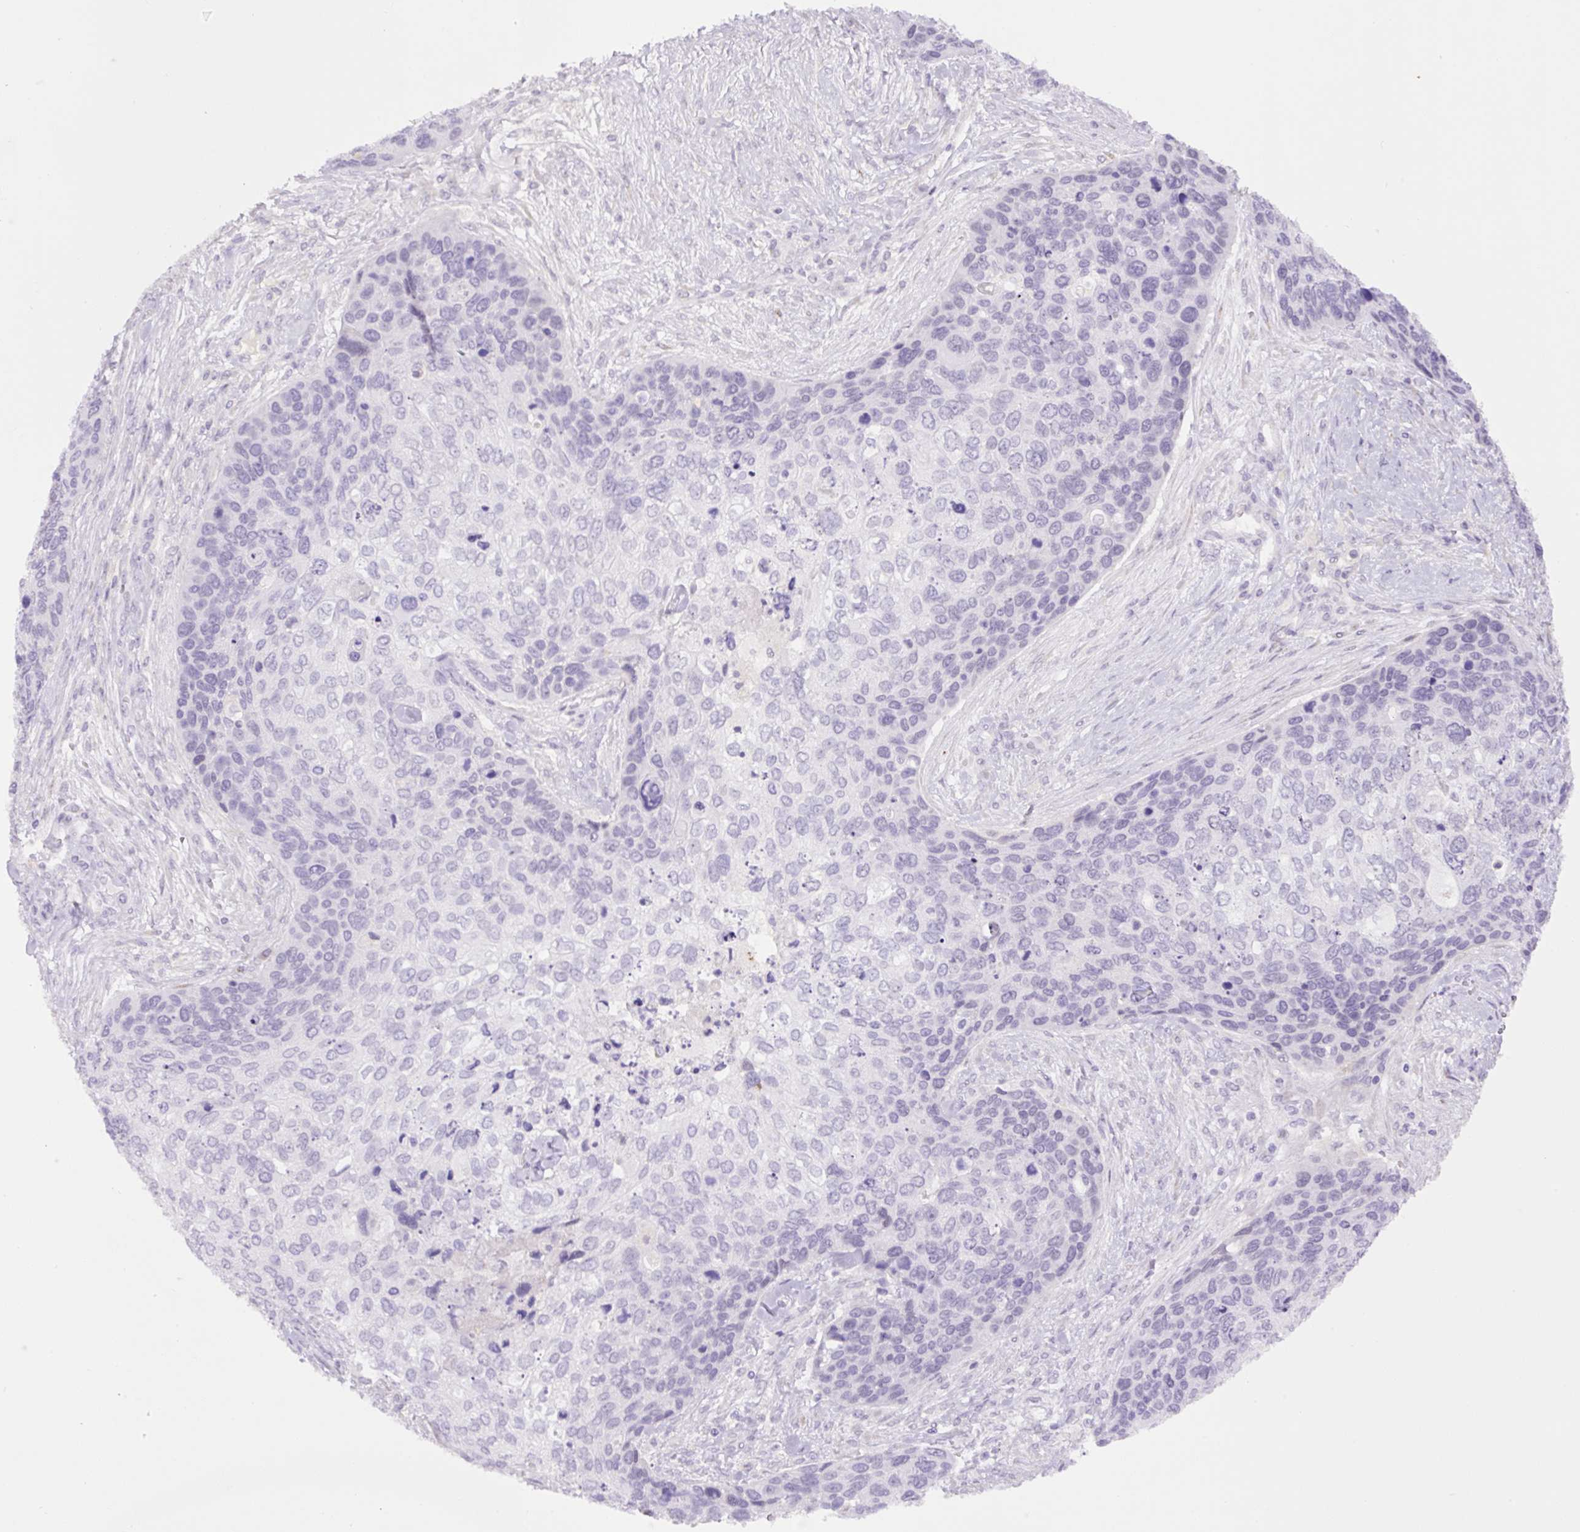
{"staining": {"intensity": "negative", "quantity": "none", "location": "none"}, "tissue": "skin cancer", "cell_type": "Tumor cells", "image_type": "cancer", "snomed": [{"axis": "morphology", "description": "Basal cell carcinoma"}, {"axis": "topography", "description": "Skin"}], "caption": "IHC micrograph of human skin cancer (basal cell carcinoma) stained for a protein (brown), which exhibits no positivity in tumor cells.", "gene": "MFSD3", "patient": {"sex": "female", "age": 74}}